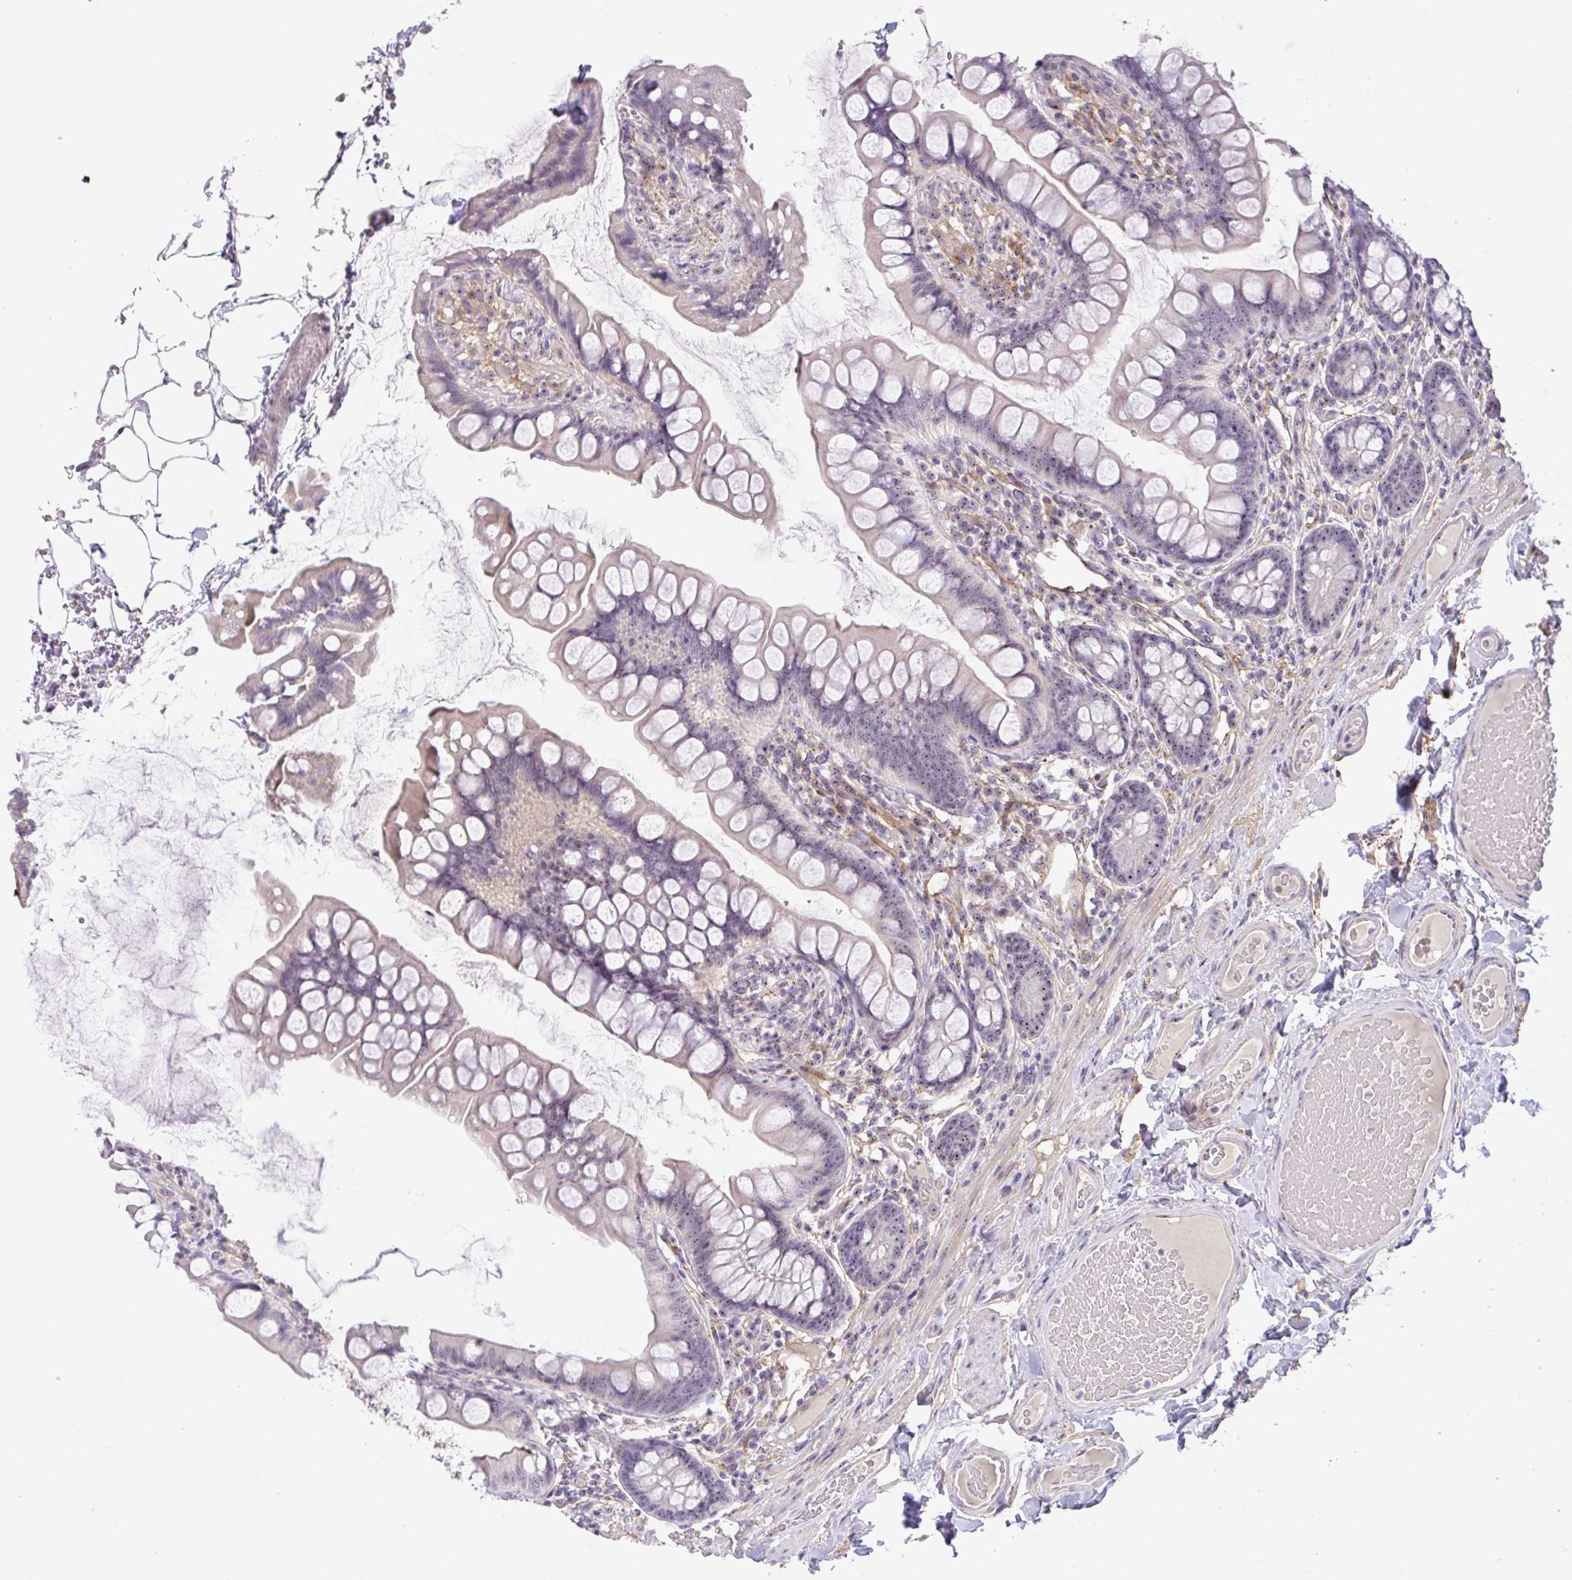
{"staining": {"intensity": "weak", "quantity": "25%-75%", "location": "nuclear"}, "tissue": "small intestine", "cell_type": "Glandular cells", "image_type": "normal", "snomed": [{"axis": "morphology", "description": "Normal tissue, NOS"}, {"axis": "topography", "description": "Small intestine"}], "caption": "A high-resolution histopathology image shows immunohistochemistry staining of benign small intestine, which demonstrates weak nuclear positivity in approximately 25%-75% of glandular cells.", "gene": "MXRA8", "patient": {"sex": "male", "age": 70}}